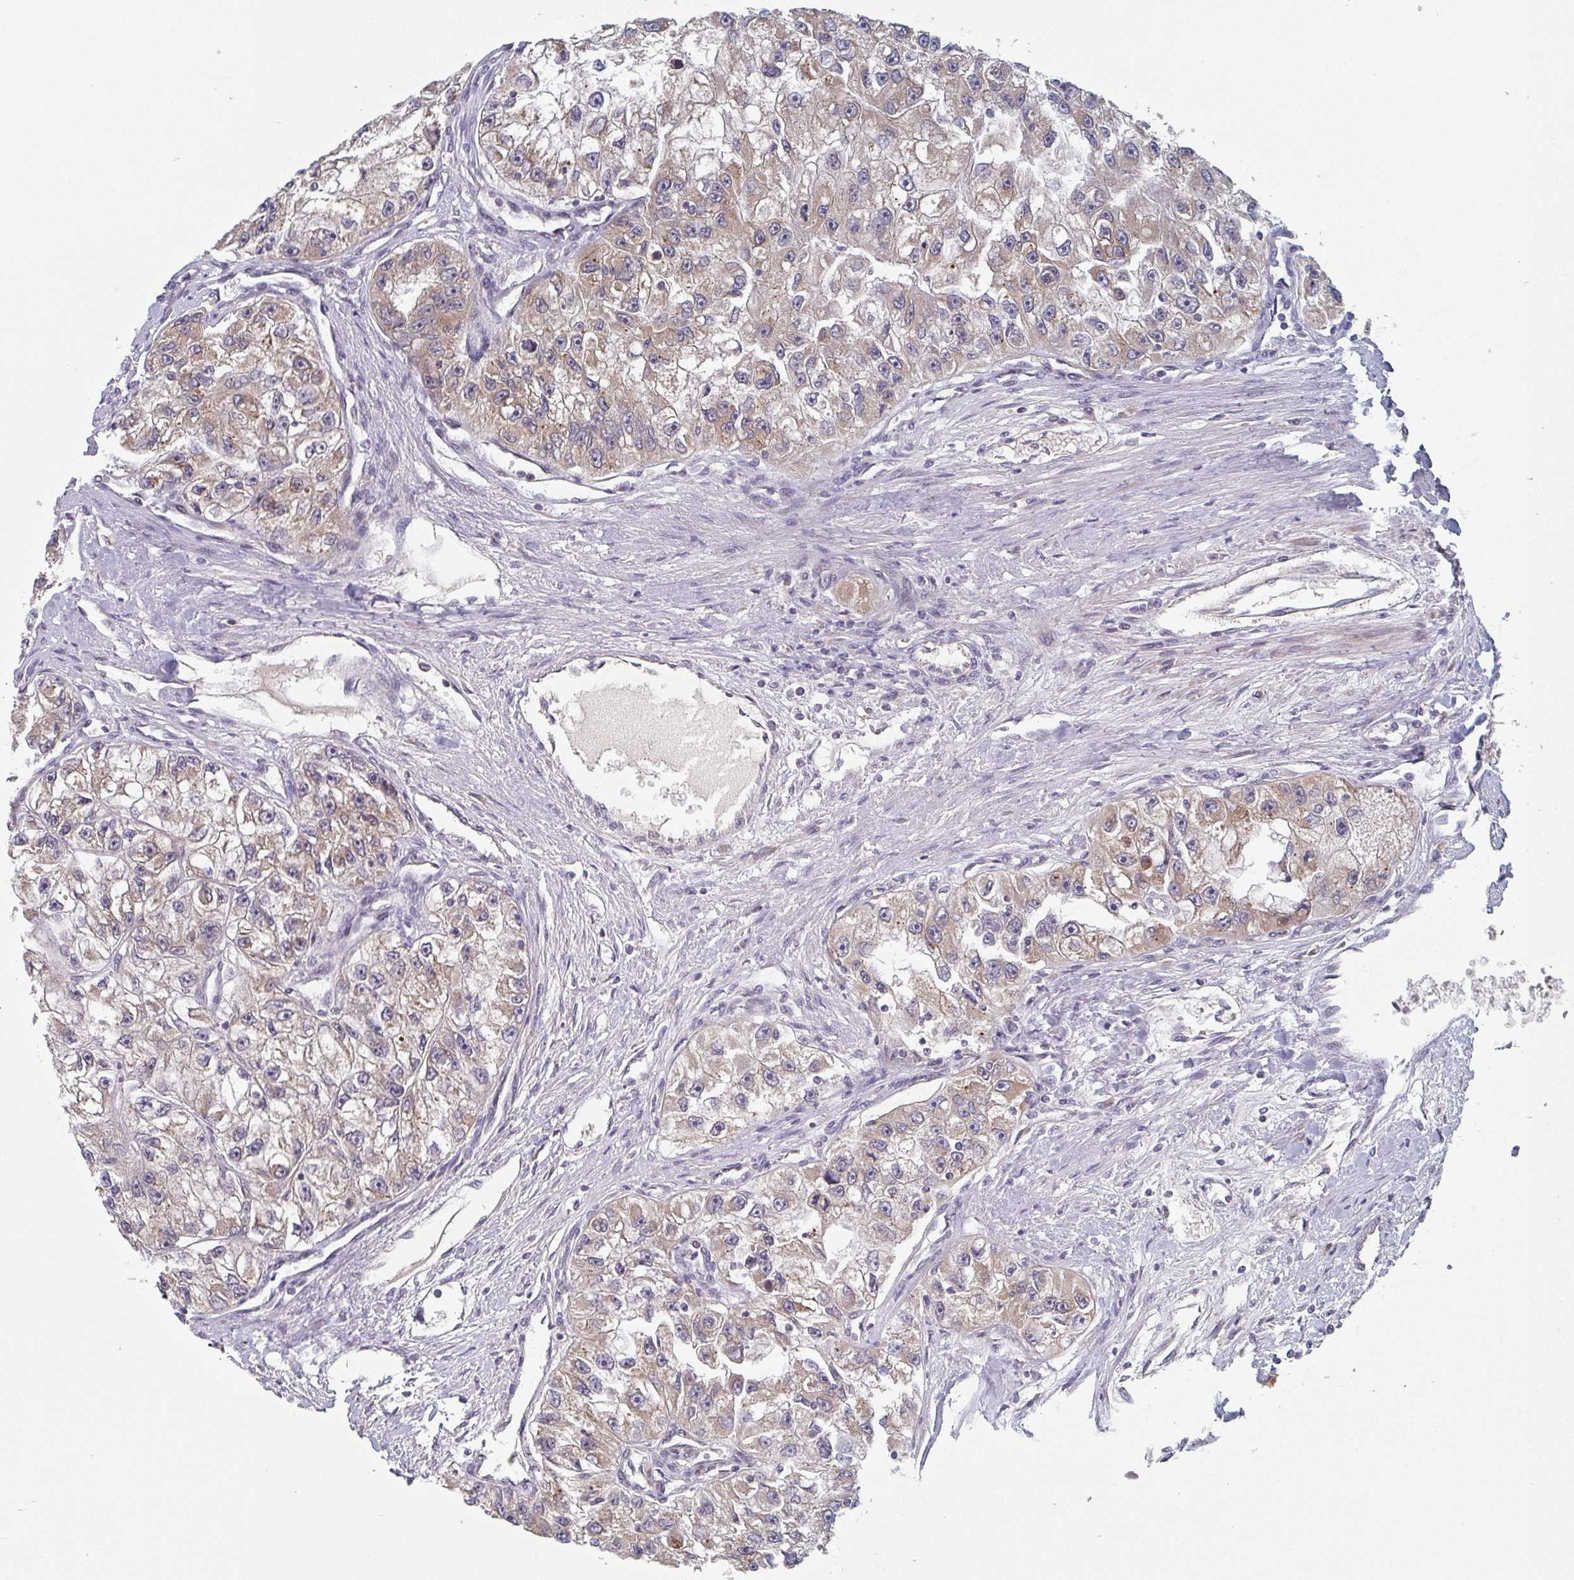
{"staining": {"intensity": "weak", "quantity": "25%-75%", "location": "cytoplasmic/membranous"}, "tissue": "renal cancer", "cell_type": "Tumor cells", "image_type": "cancer", "snomed": [{"axis": "morphology", "description": "Adenocarcinoma, NOS"}, {"axis": "topography", "description": "Kidney"}], "caption": "Immunohistochemistry of human adenocarcinoma (renal) displays low levels of weak cytoplasmic/membranous positivity in approximately 25%-75% of tumor cells. The protein is stained brown, and the nuclei are stained in blue (DAB IHC with brightfield microscopy, high magnification).", "gene": "ELOVL1", "patient": {"sex": "male", "age": 63}}